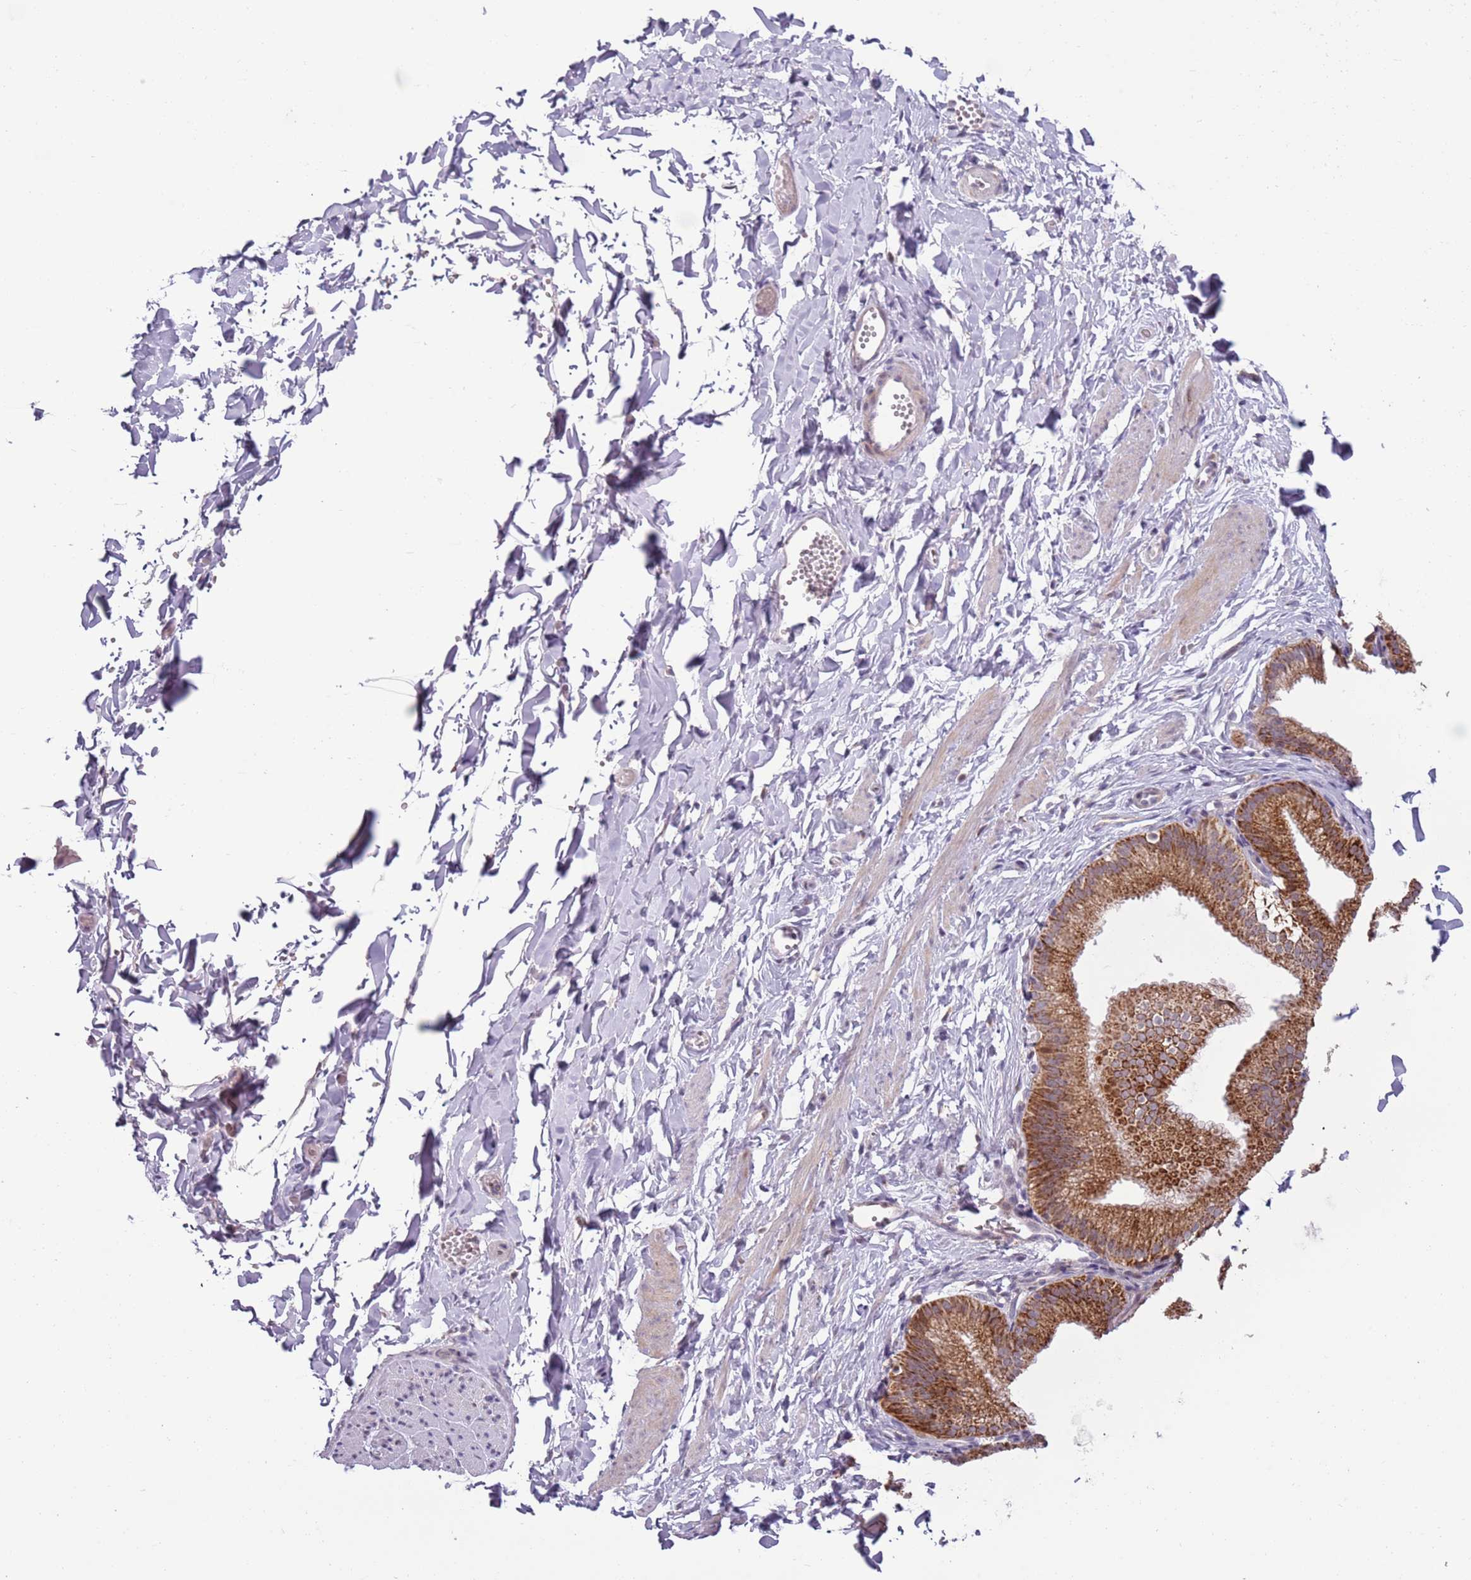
{"staining": {"intensity": "negative", "quantity": "none", "location": "none"}, "tissue": "adipose tissue", "cell_type": "Adipocytes", "image_type": "normal", "snomed": [{"axis": "morphology", "description": "Normal tissue, NOS"}, {"axis": "topography", "description": "Gallbladder"}, {"axis": "topography", "description": "Peripheral nerve tissue"}], "caption": "This is an IHC histopathology image of normal adipose tissue. There is no staining in adipocytes.", "gene": "MLLT11", "patient": {"sex": "male", "age": 38}}